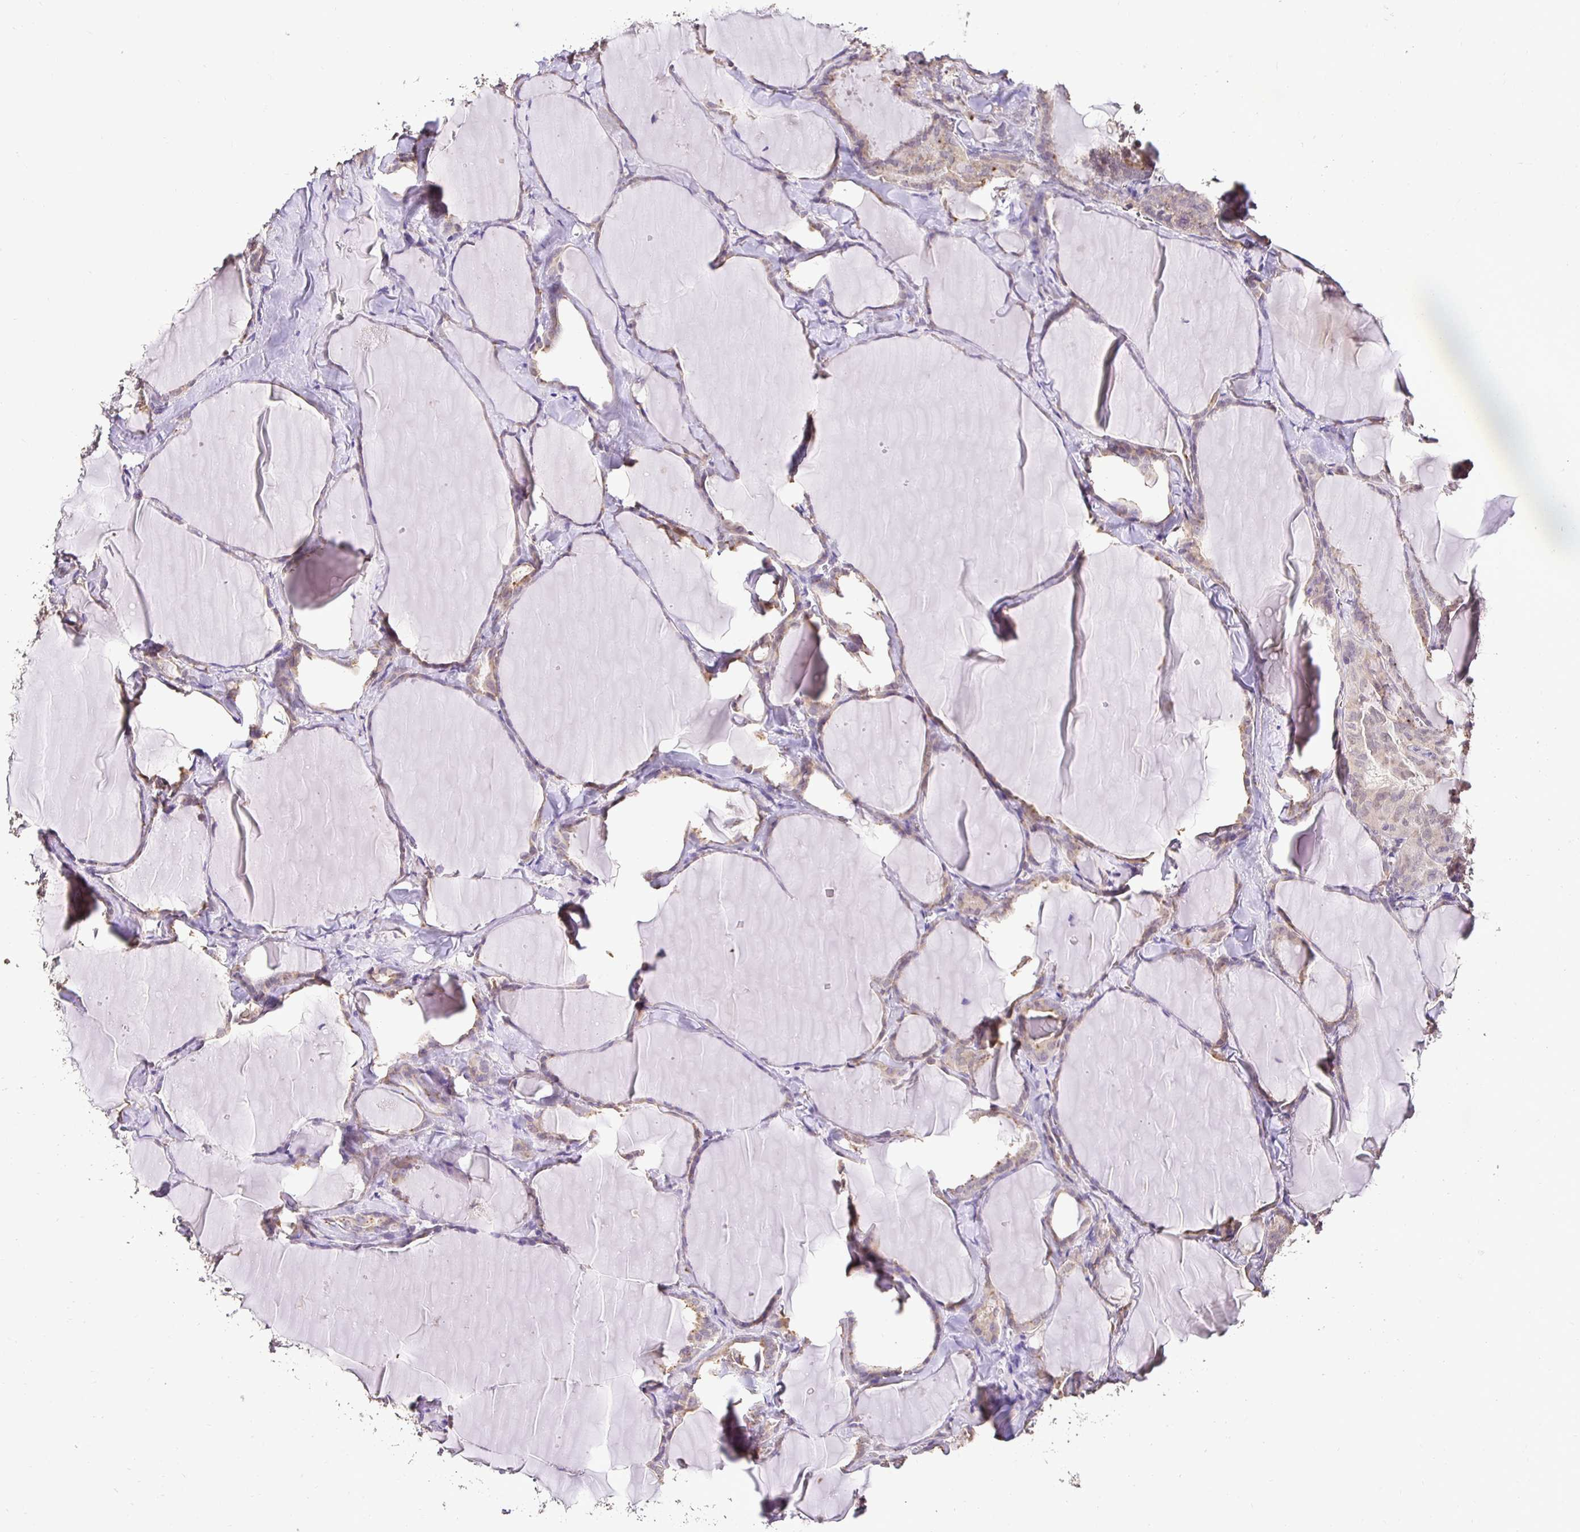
{"staining": {"intensity": "weak", "quantity": "<25%", "location": "cytoplasmic/membranous,nuclear"}, "tissue": "thyroid cancer", "cell_type": "Tumor cells", "image_type": "cancer", "snomed": [{"axis": "morphology", "description": "Papillary adenocarcinoma, NOS"}, {"axis": "topography", "description": "Thyroid gland"}], "caption": "The histopathology image demonstrates no significant expression in tumor cells of thyroid papillary adenocarcinoma.", "gene": "RHEBL1", "patient": {"sex": "male", "age": 30}}